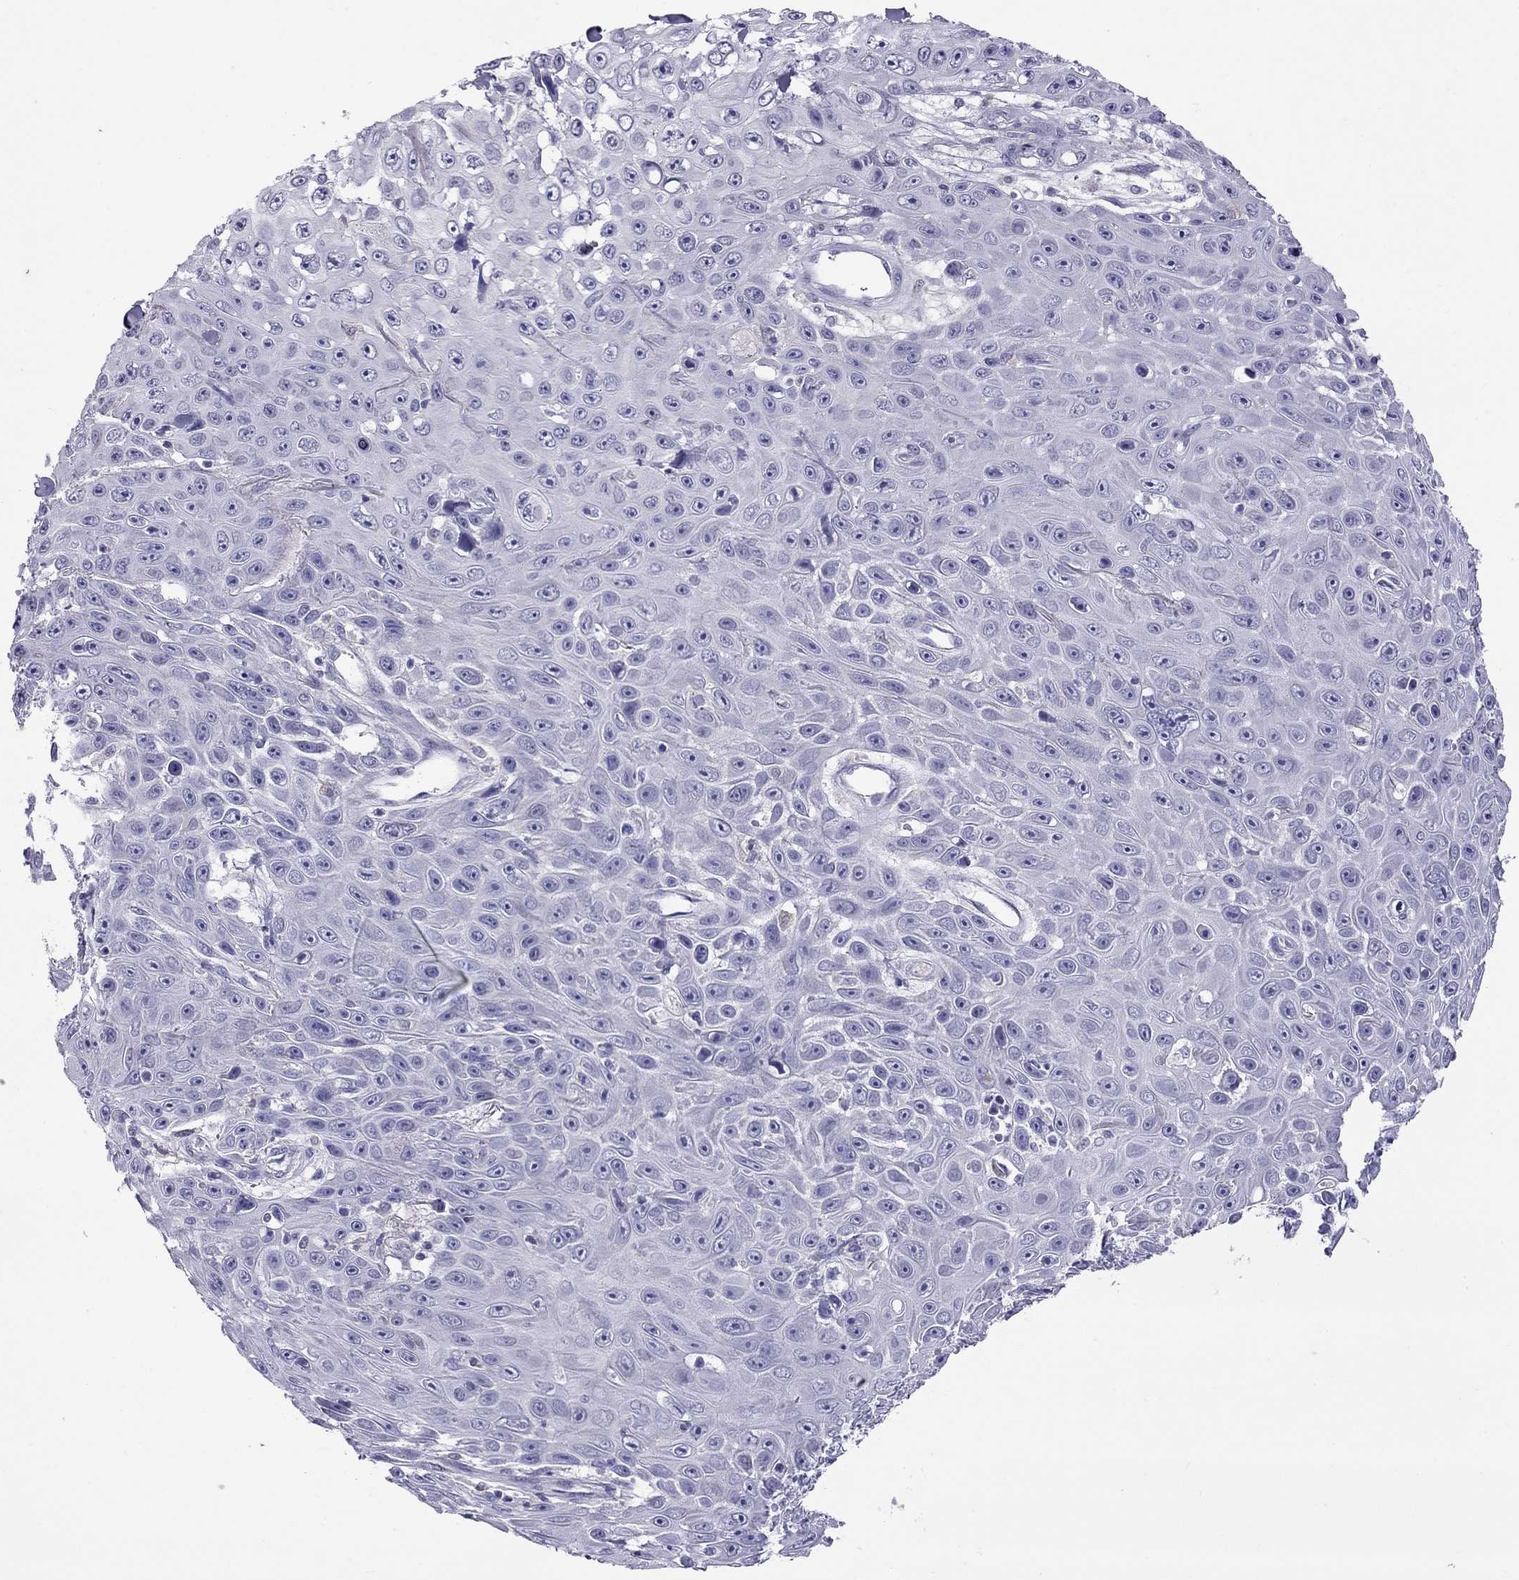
{"staining": {"intensity": "negative", "quantity": "none", "location": "none"}, "tissue": "skin cancer", "cell_type": "Tumor cells", "image_type": "cancer", "snomed": [{"axis": "morphology", "description": "Squamous cell carcinoma, NOS"}, {"axis": "topography", "description": "Skin"}], "caption": "IHC of human skin squamous cell carcinoma reveals no positivity in tumor cells.", "gene": "MUC16", "patient": {"sex": "male", "age": 82}}